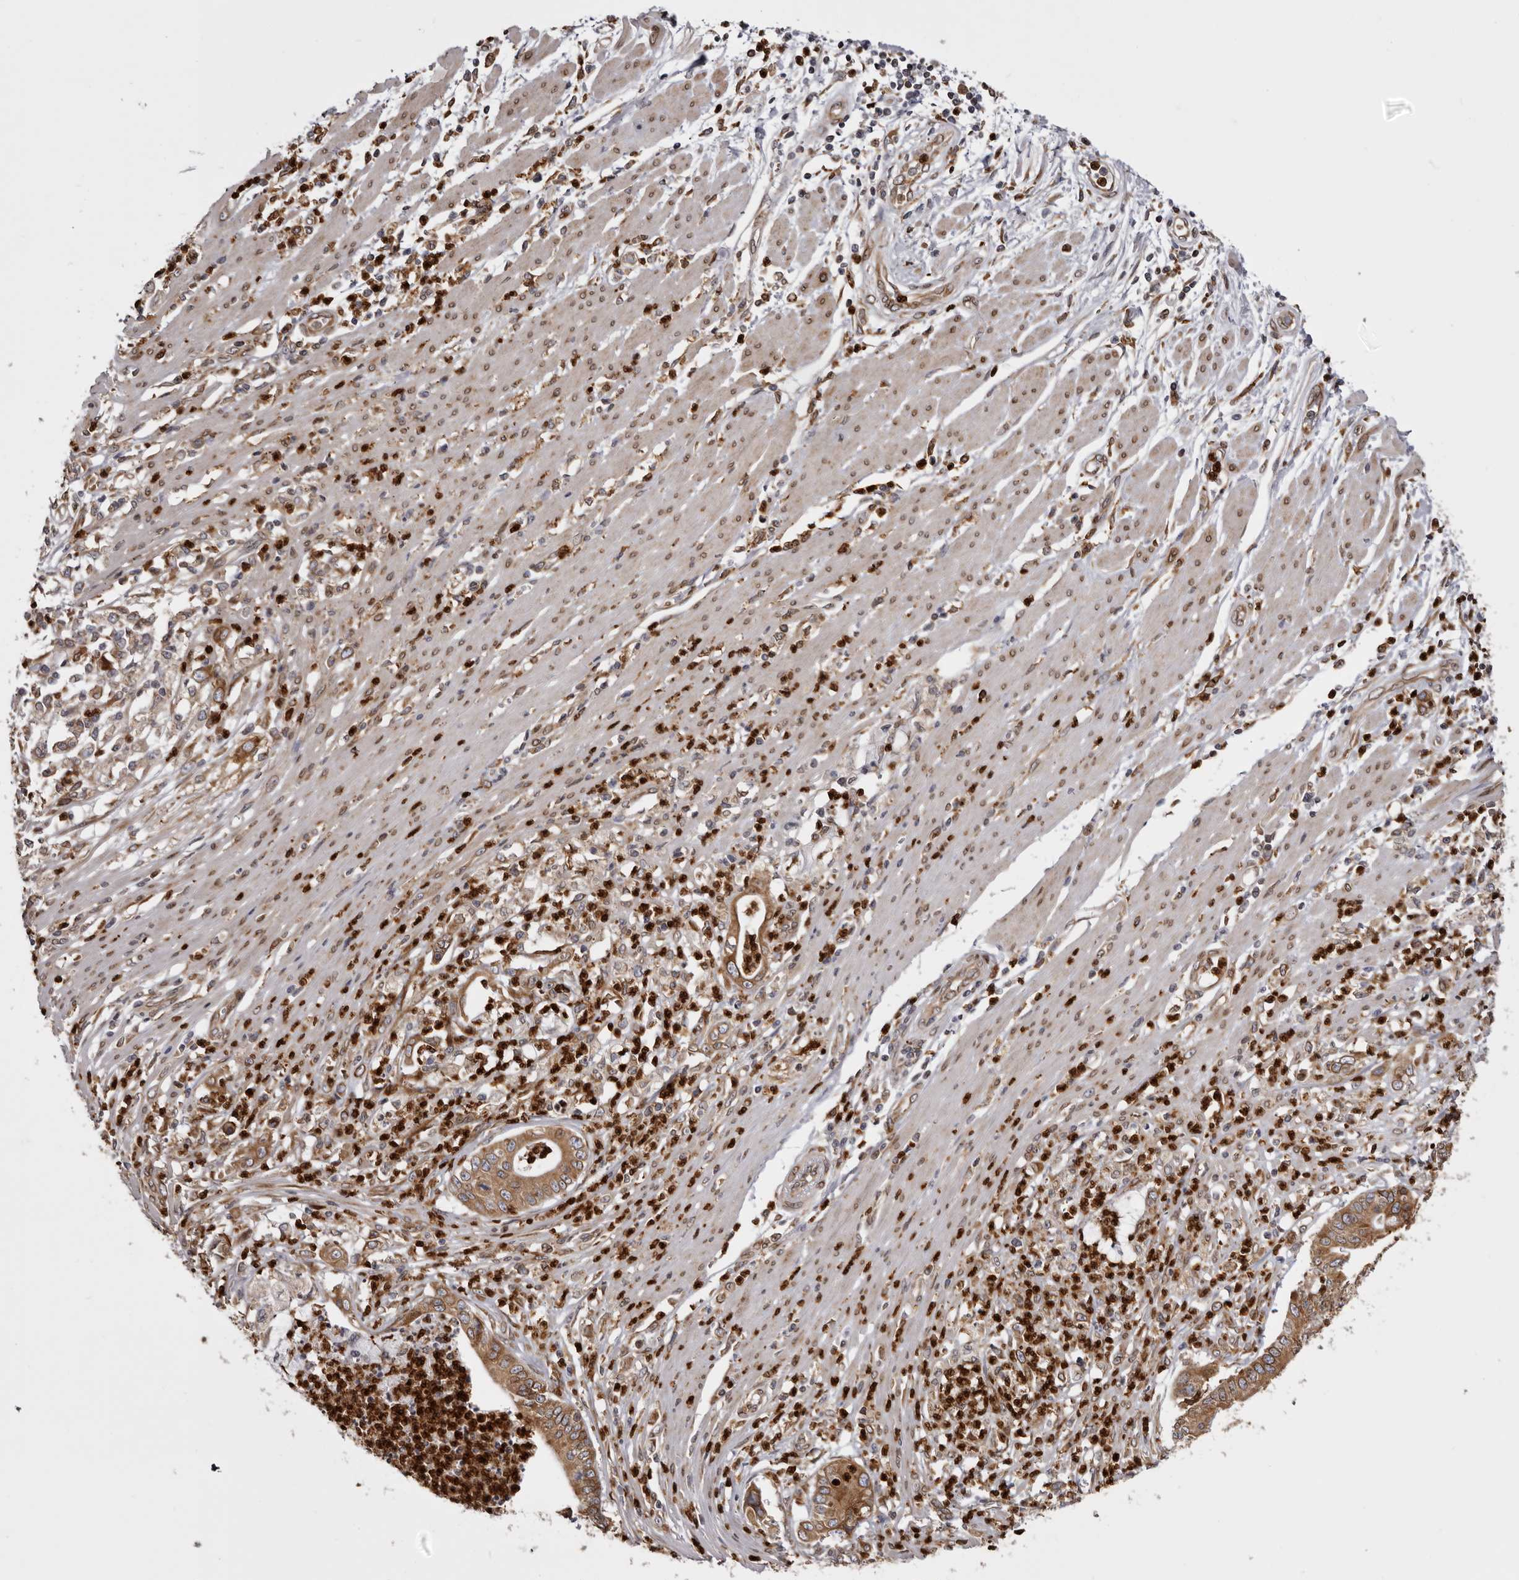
{"staining": {"intensity": "moderate", "quantity": ">75%", "location": "cytoplasmic/membranous"}, "tissue": "pancreatic cancer", "cell_type": "Tumor cells", "image_type": "cancer", "snomed": [{"axis": "morphology", "description": "Adenocarcinoma, NOS"}, {"axis": "topography", "description": "Pancreas"}], "caption": "Pancreatic cancer stained with a protein marker demonstrates moderate staining in tumor cells.", "gene": "C4orf3", "patient": {"sex": "male", "age": 69}}